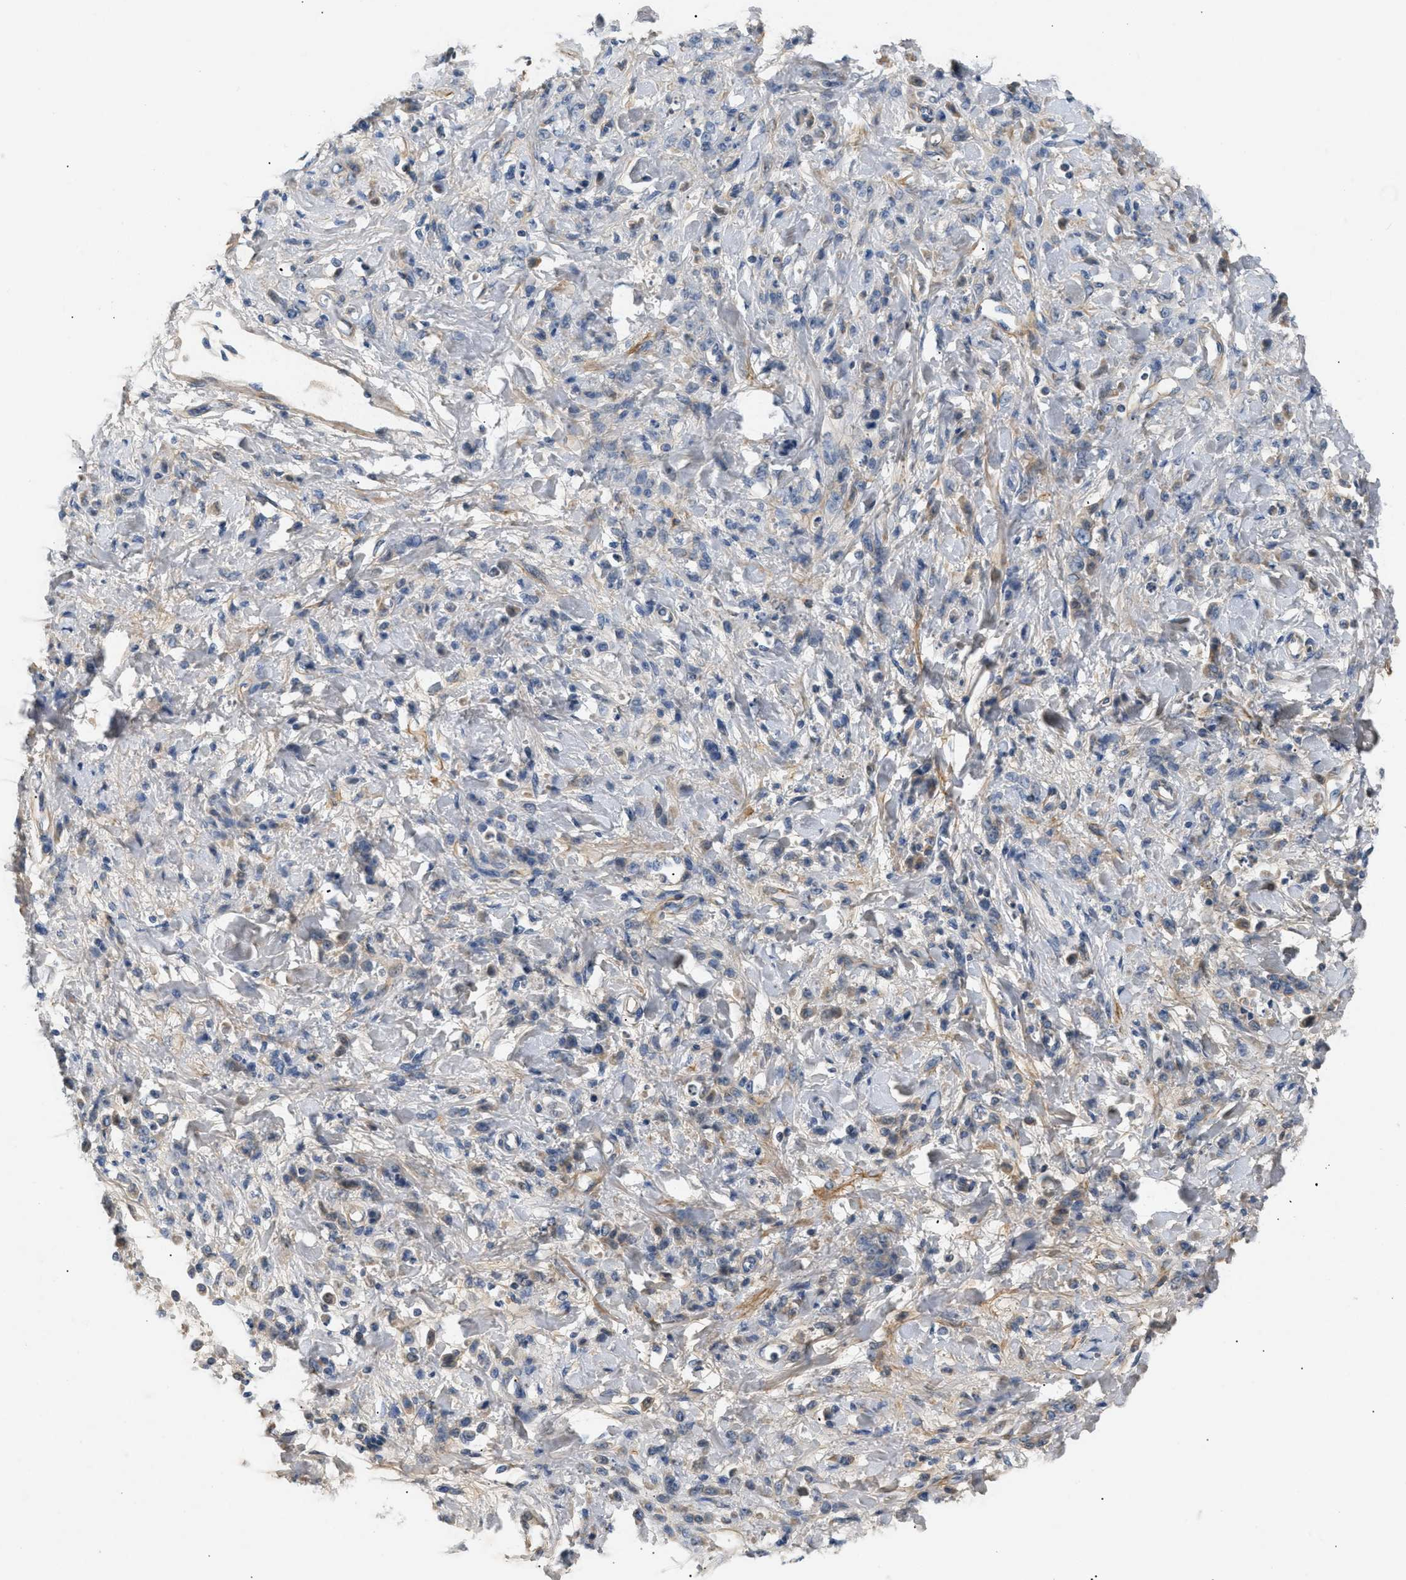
{"staining": {"intensity": "weak", "quantity": "<25%", "location": "cytoplasmic/membranous"}, "tissue": "stomach cancer", "cell_type": "Tumor cells", "image_type": "cancer", "snomed": [{"axis": "morphology", "description": "Normal tissue, NOS"}, {"axis": "morphology", "description": "Adenocarcinoma, NOS"}, {"axis": "topography", "description": "Stomach"}], "caption": "This photomicrograph is of stomach cancer stained with immunohistochemistry to label a protein in brown with the nuclei are counter-stained blue. There is no staining in tumor cells.", "gene": "FARS2", "patient": {"sex": "male", "age": 82}}